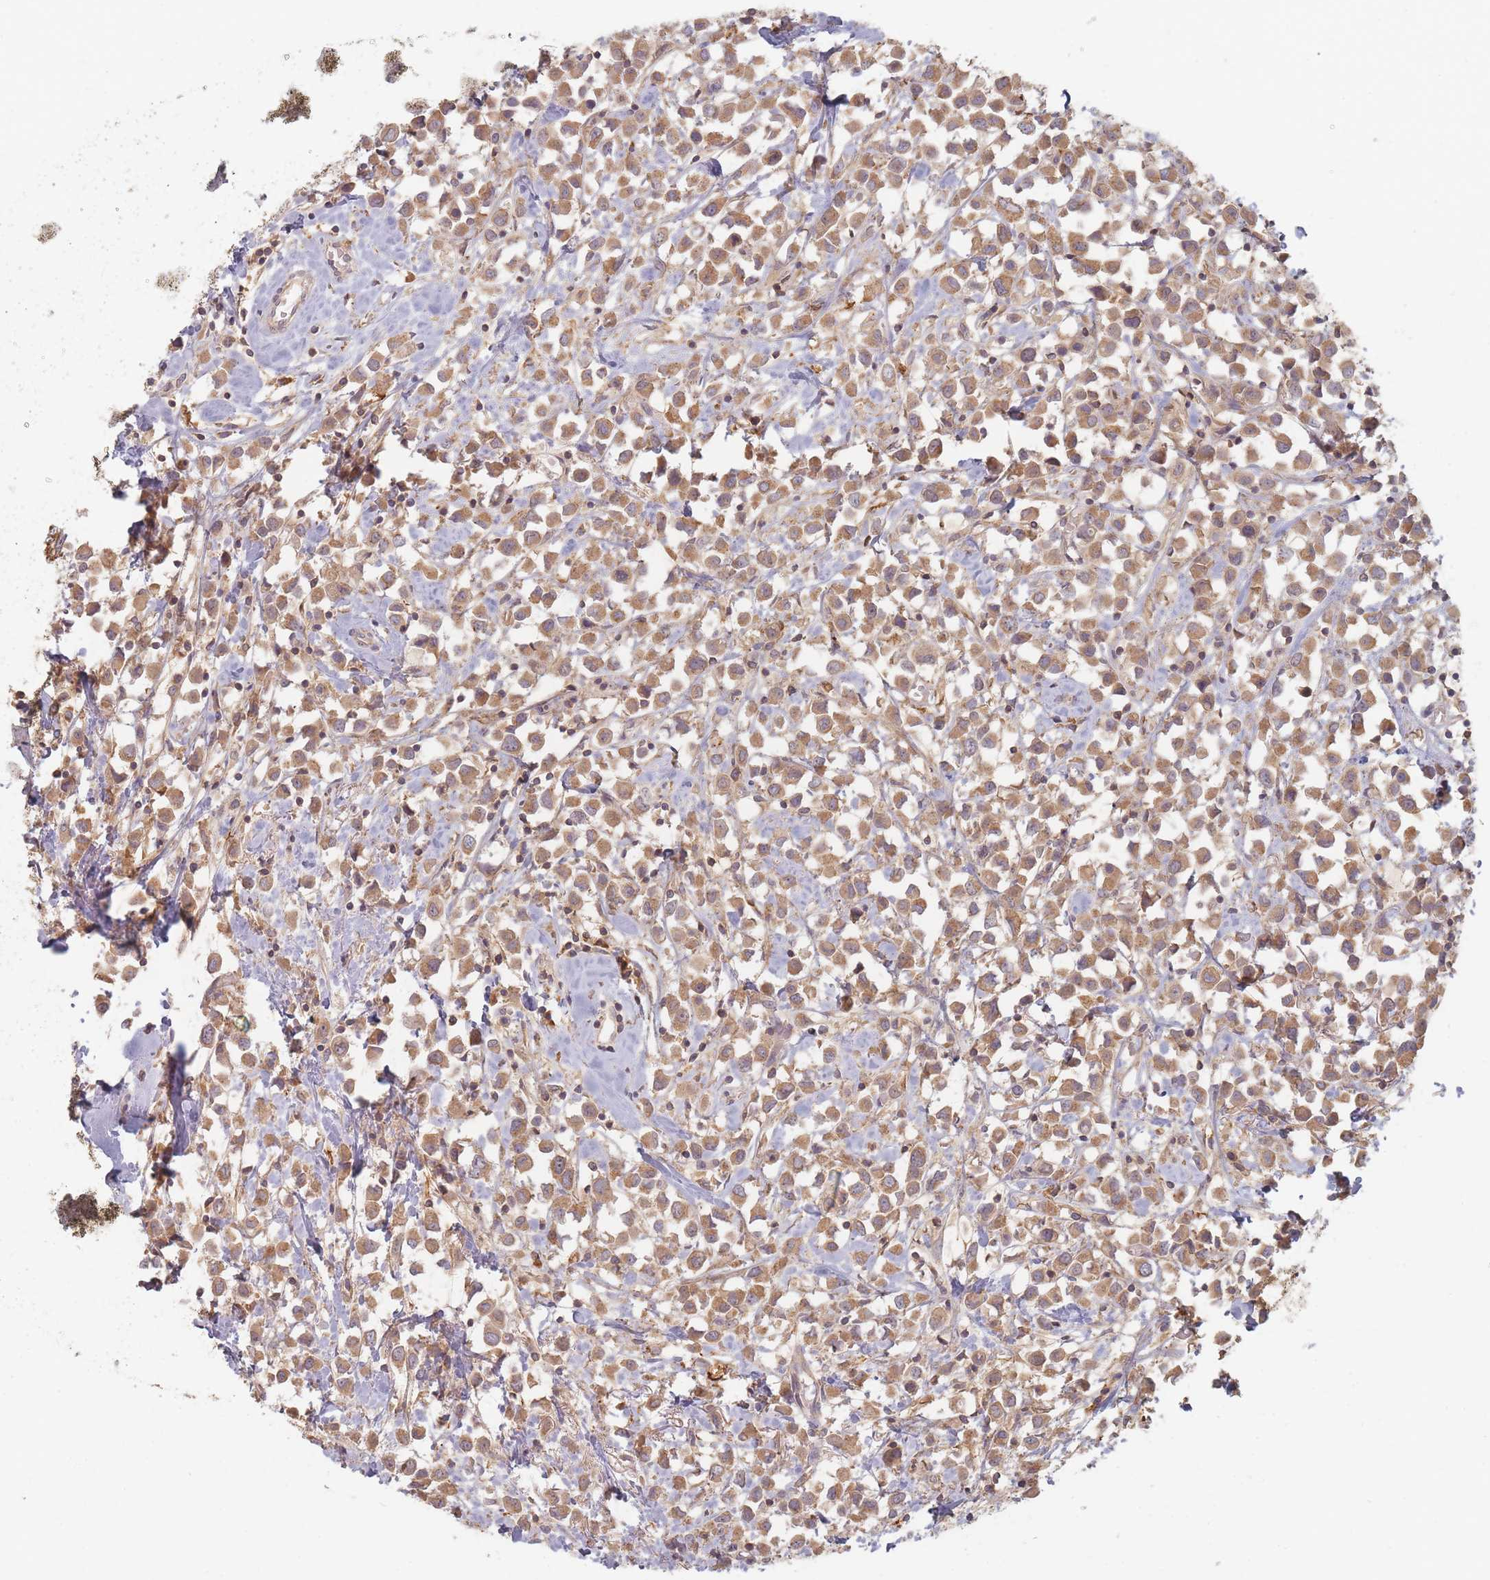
{"staining": {"intensity": "moderate", "quantity": ">75%", "location": "cytoplasmic/membranous"}, "tissue": "breast cancer", "cell_type": "Tumor cells", "image_type": "cancer", "snomed": [{"axis": "morphology", "description": "Duct carcinoma"}, {"axis": "topography", "description": "Breast"}], "caption": "Brown immunohistochemical staining in infiltrating ductal carcinoma (breast) shows moderate cytoplasmic/membranous expression in about >75% of tumor cells. (DAB (3,3'-diaminobenzidine) IHC with brightfield microscopy, high magnification).", "gene": "SLC35F3", "patient": {"sex": "female", "age": 61}}